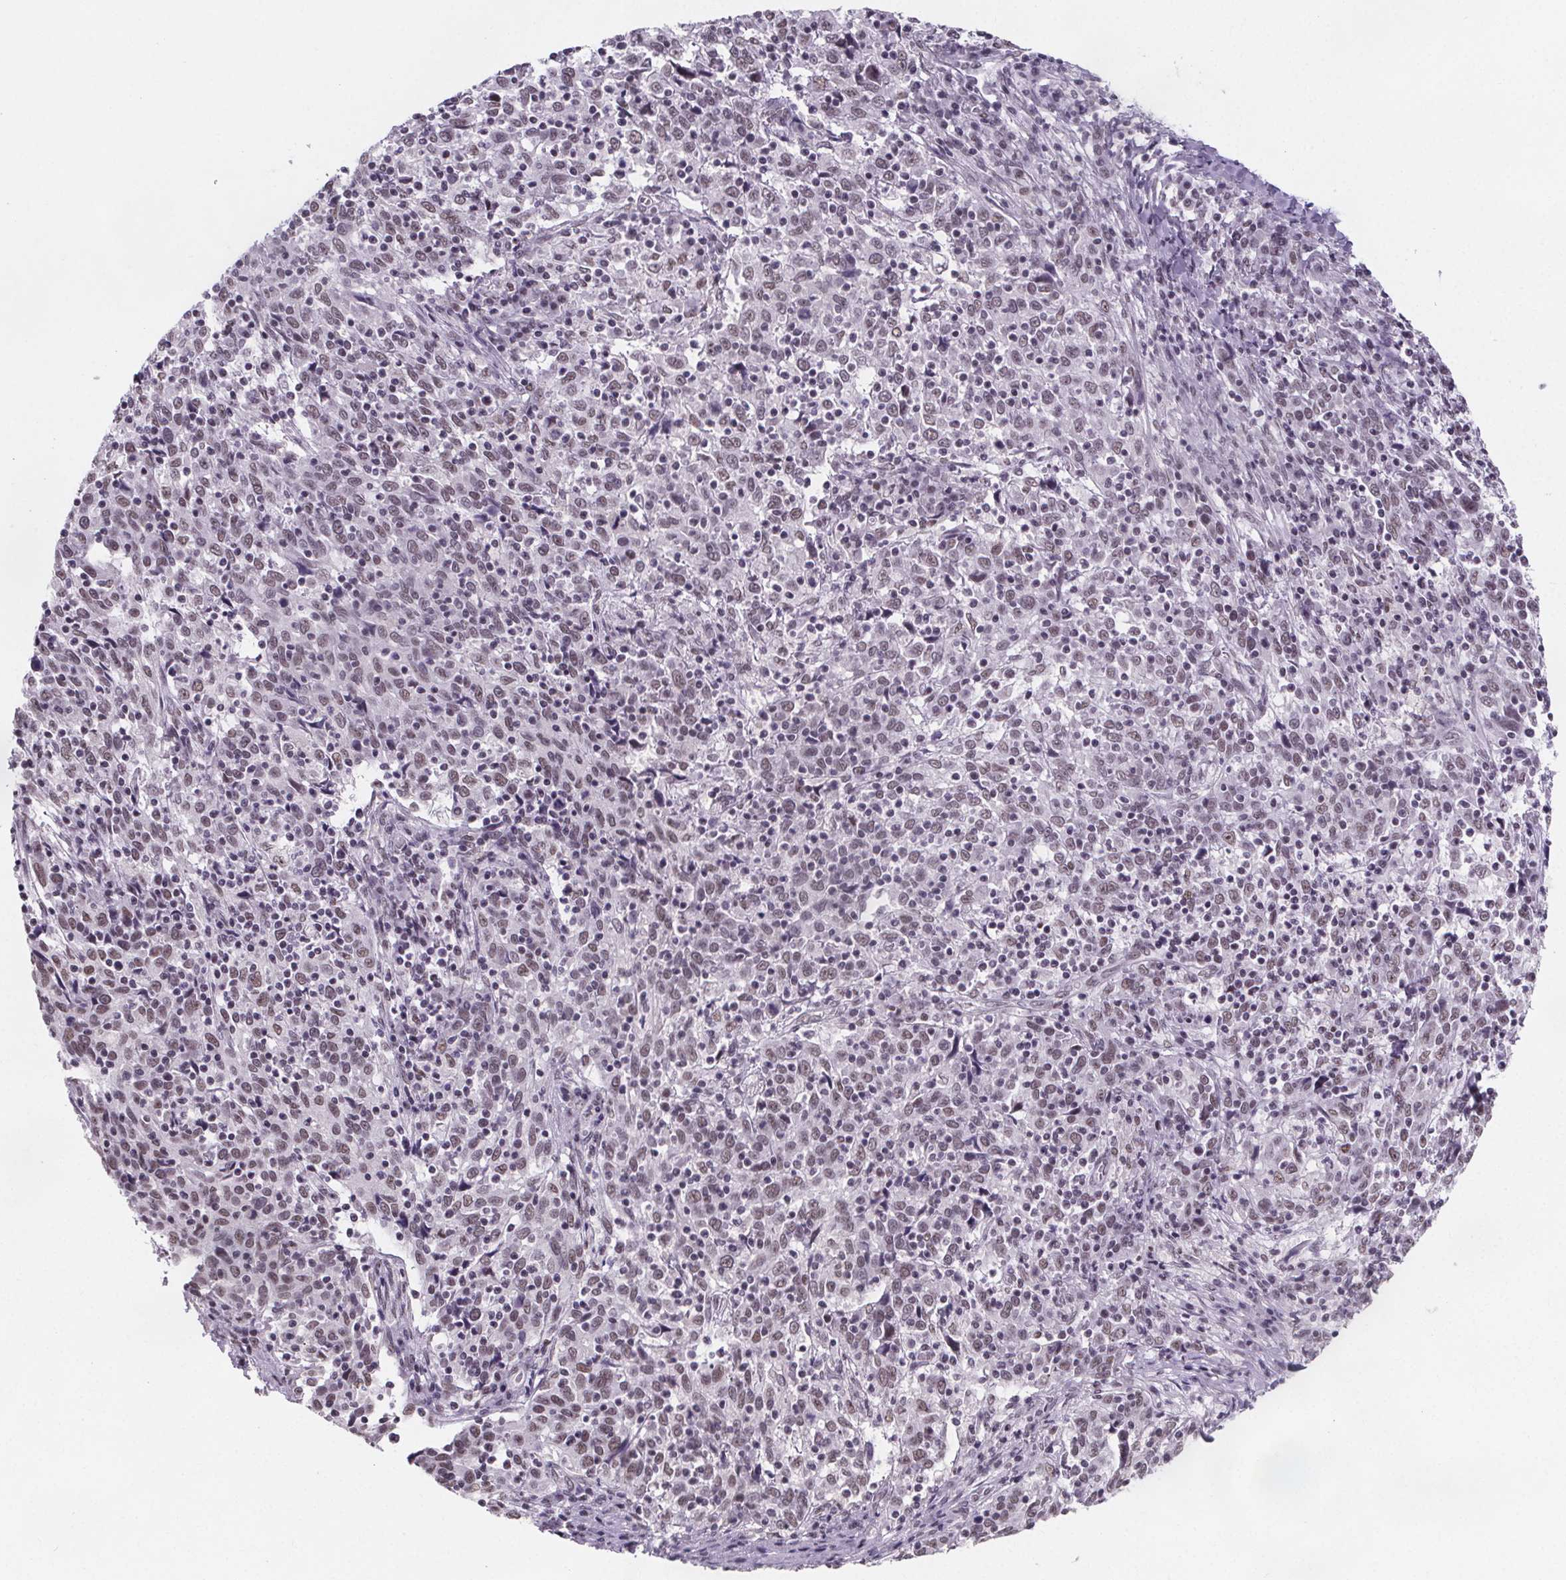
{"staining": {"intensity": "weak", "quantity": ">75%", "location": "nuclear"}, "tissue": "cervical cancer", "cell_type": "Tumor cells", "image_type": "cancer", "snomed": [{"axis": "morphology", "description": "Squamous cell carcinoma, NOS"}, {"axis": "topography", "description": "Cervix"}], "caption": "High-power microscopy captured an IHC histopathology image of cervical cancer (squamous cell carcinoma), revealing weak nuclear staining in about >75% of tumor cells.", "gene": "ZNF572", "patient": {"sex": "female", "age": 46}}